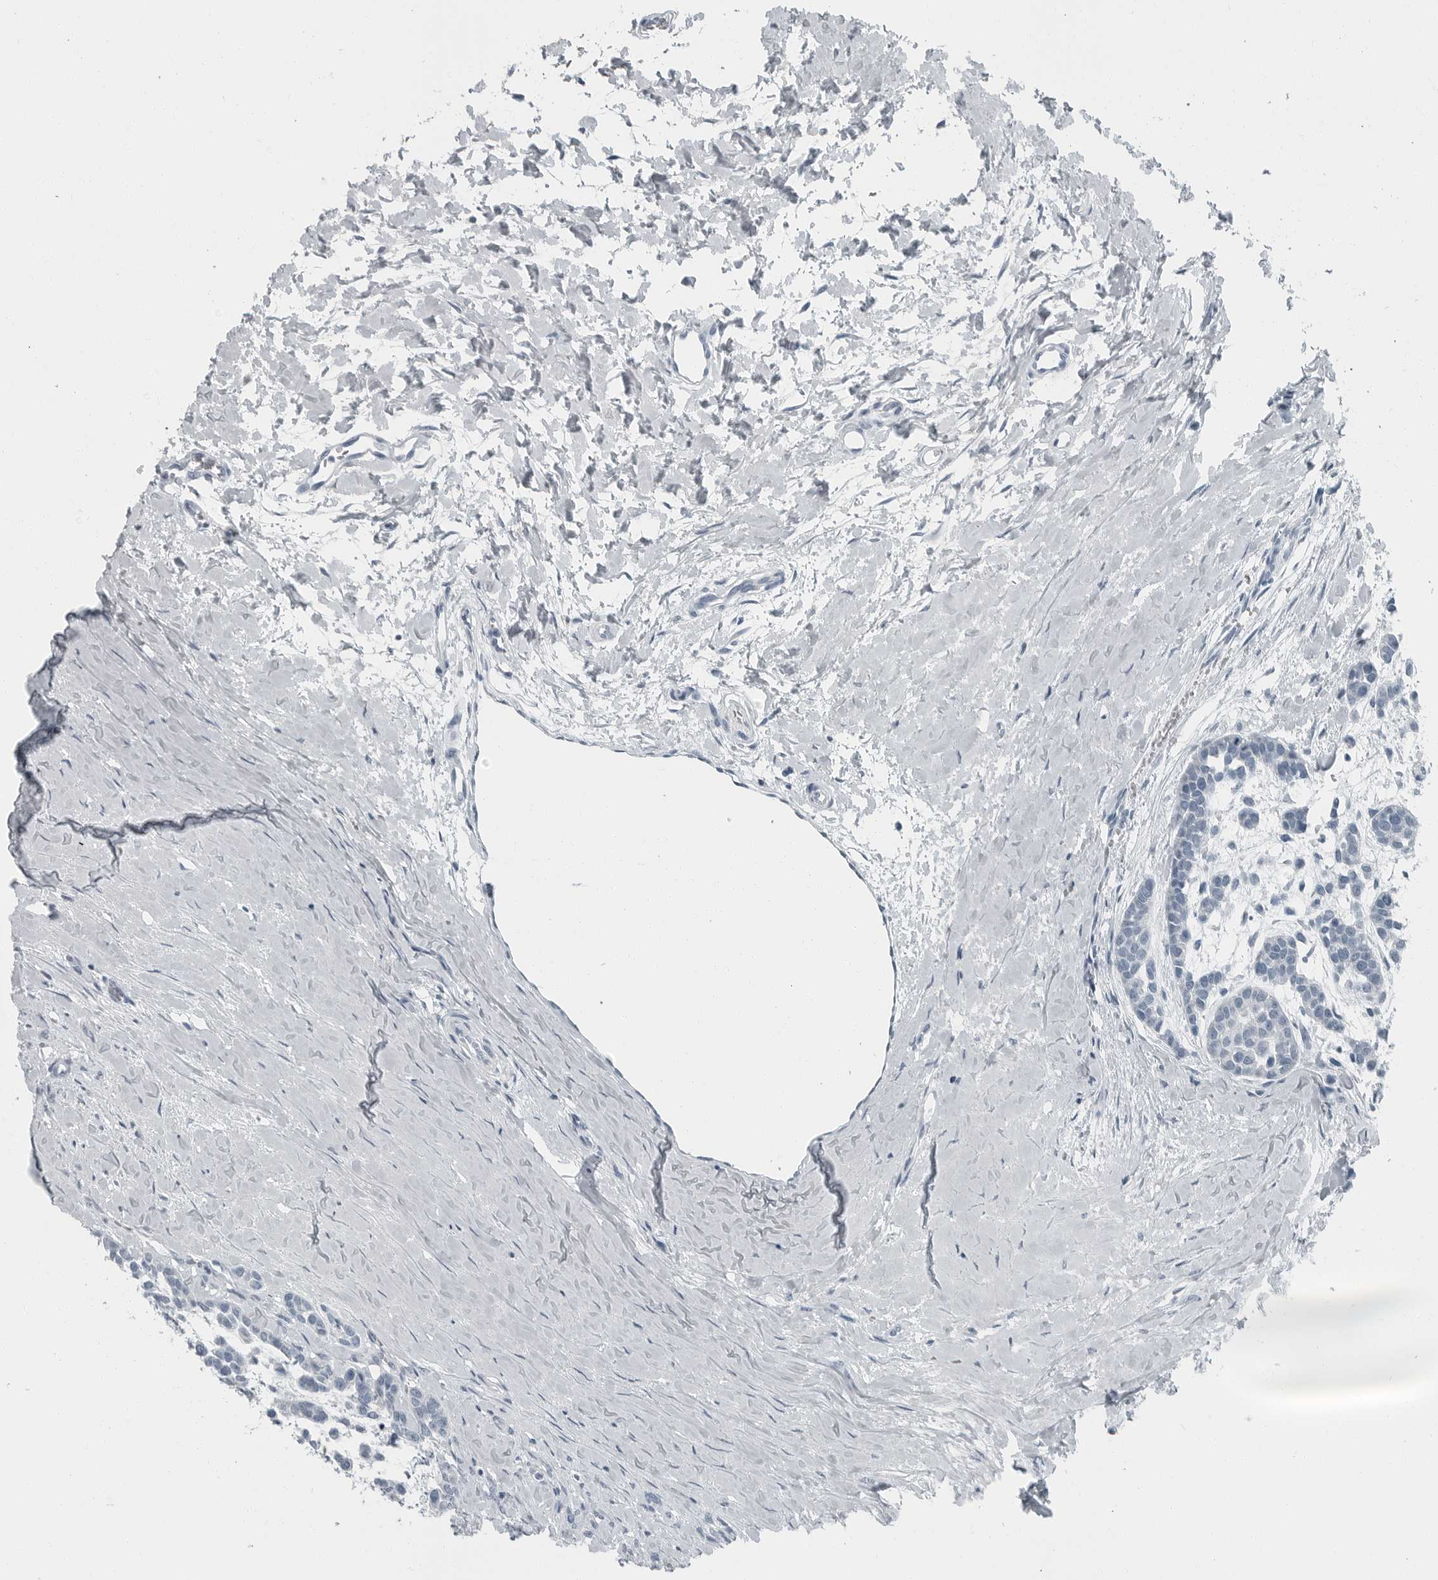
{"staining": {"intensity": "negative", "quantity": "none", "location": "none"}, "tissue": "head and neck cancer", "cell_type": "Tumor cells", "image_type": "cancer", "snomed": [{"axis": "morphology", "description": "Adenocarcinoma, NOS"}, {"axis": "morphology", "description": "Adenoma, NOS"}, {"axis": "topography", "description": "Head-Neck"}], "caption": "DAB immunohistochemical staining of human adenoma (head and neck) demonstrates no significant expression in tumor cells.", "gene": "ZPBP2", "patient": {"sex": "female", "age": 55}}